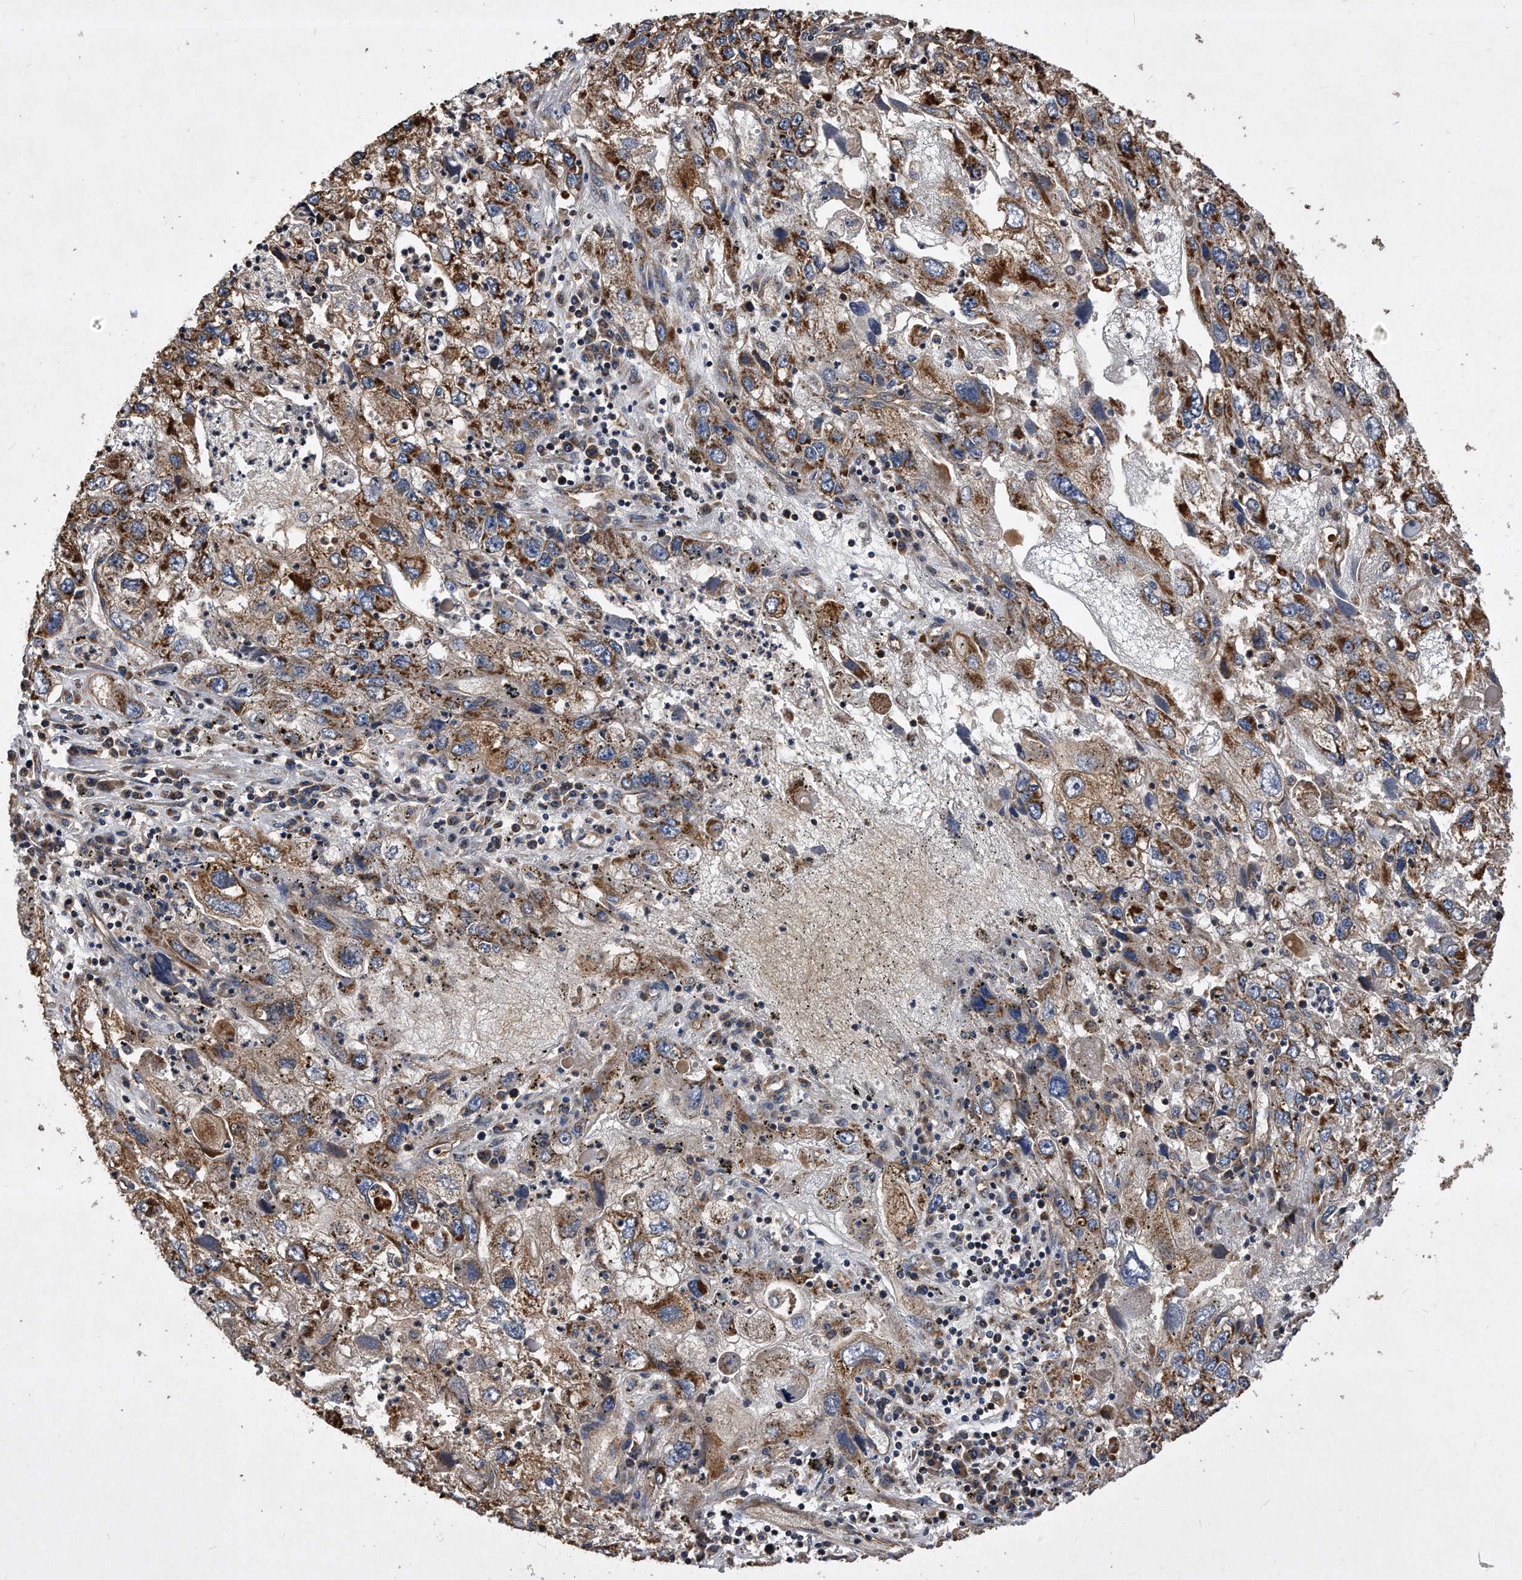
{"staining": {"intensity": "moderate", "quantity": ">75%", "location": "cytoplasmic/membranous"}, "tissue": "endometrial cancer", "cell_type": "Tumor cells", "image_type": "cancer", "snomed": [{"axis": "morphology", "description": "Adenocarcinoma, NOS"}, {"axis": "topography", "description": "Endometrium"}], "caption": "Immunohistochemistry micrograph of neoplastic tissue: human endometrial cancer stained using immunohistochemistry demonstrates medium levels of moderate protein expression localized specifically in the cytoplasmic/membranous of tumor cells, appearing as a cytoplasmic/membranous brown color.", "gene": "PPP5C", "patient": {"sex": "female", "age": 49}}